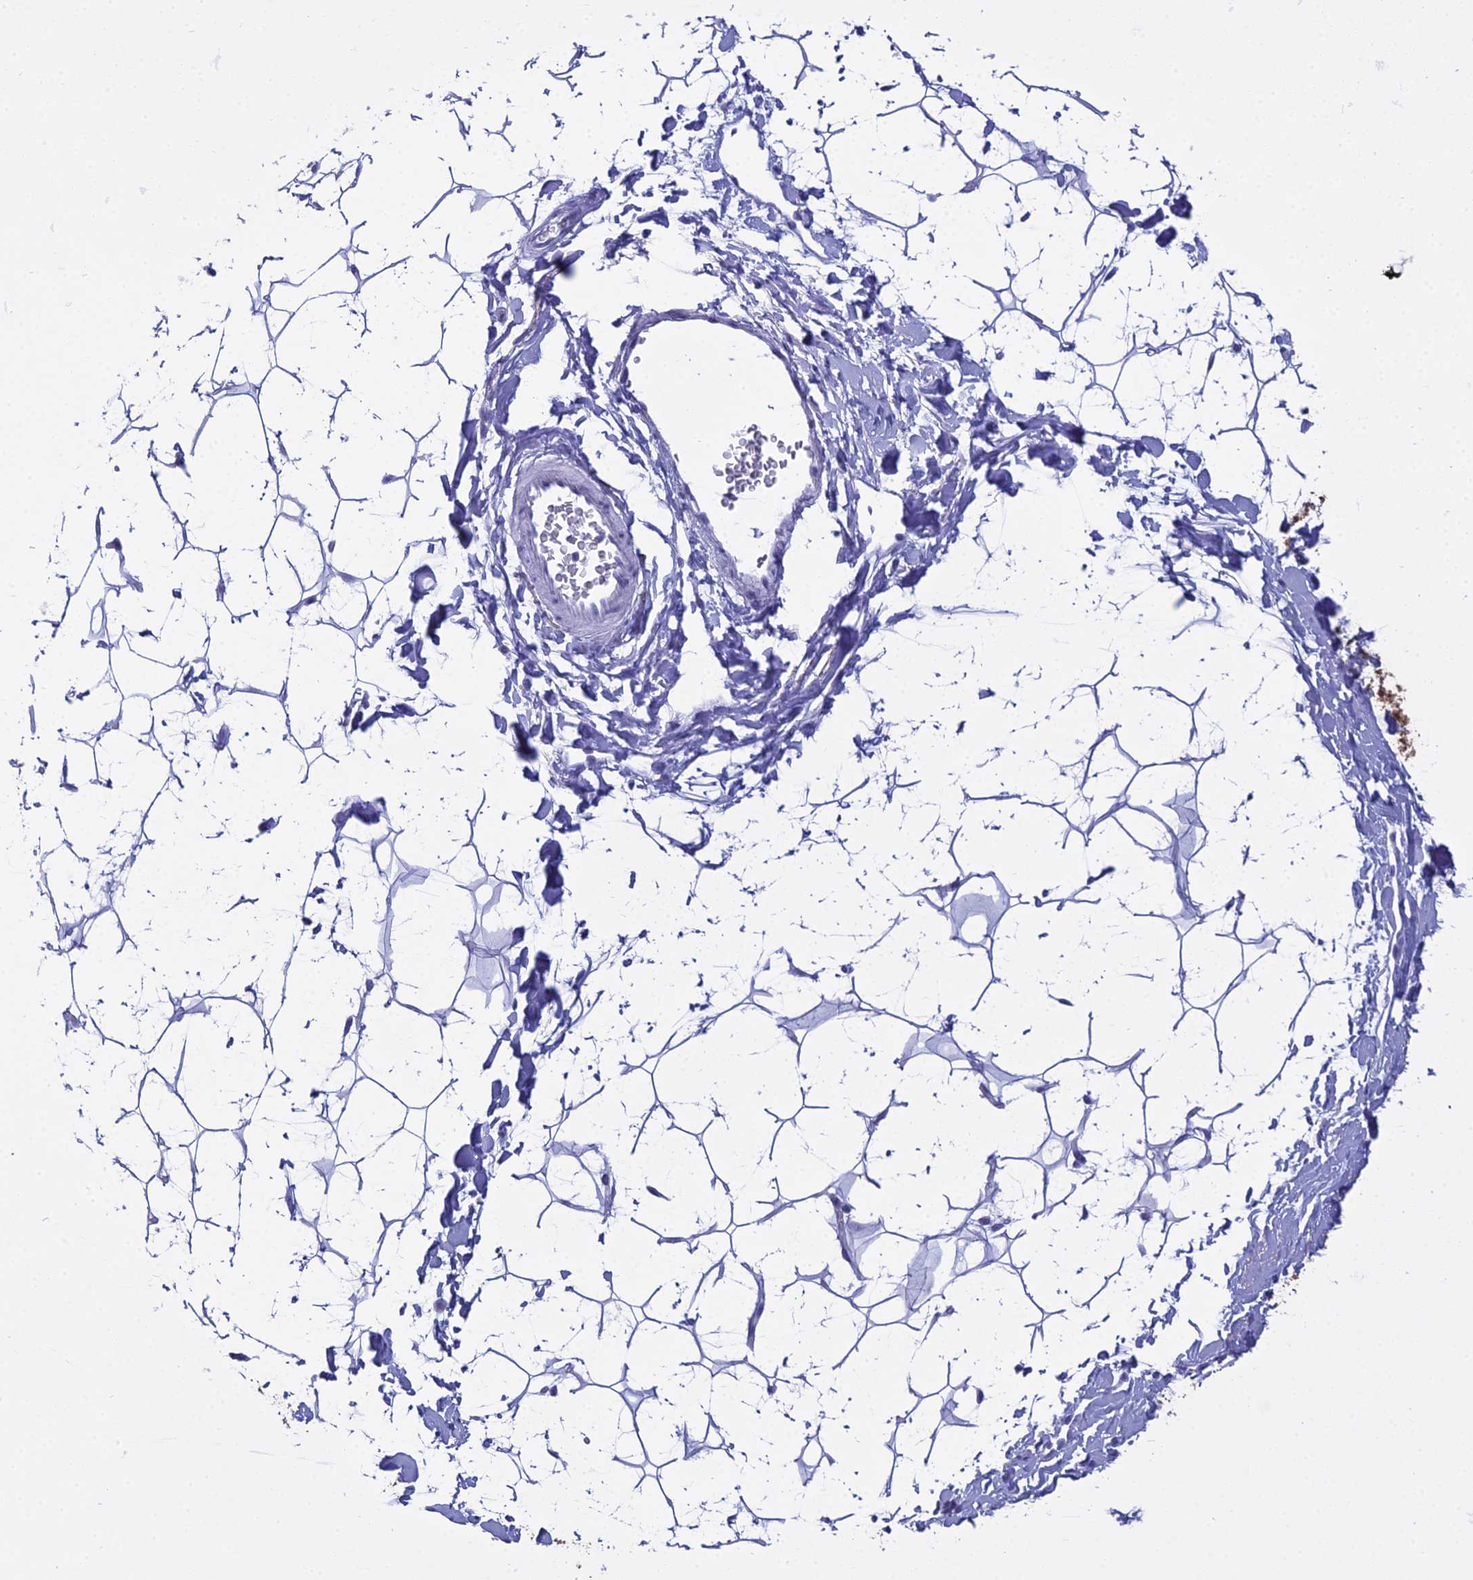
{"staining": {"intensity": "negative", "quantity": "none", "location": "none"}, "tissue": "adipose tissue", "cell_type": "Adipocytes", "image_type": "normal", "snomed": [{"axis": "morphology", "description": "Normal tissue, NOS"}, {"axis": "topography", "description": "Breast"}], "caption": "DAB immunohistochemical staining of normal adipose tissue displays no significant expression in adipocytes. The staining was performed using DAB to visualize the protein expression in brown, while the nuclei were stained in blue with hematoxylin (Magnification: 20x).", "gene": "MAP6", "patient": {"sex": "female", "age": 26}}